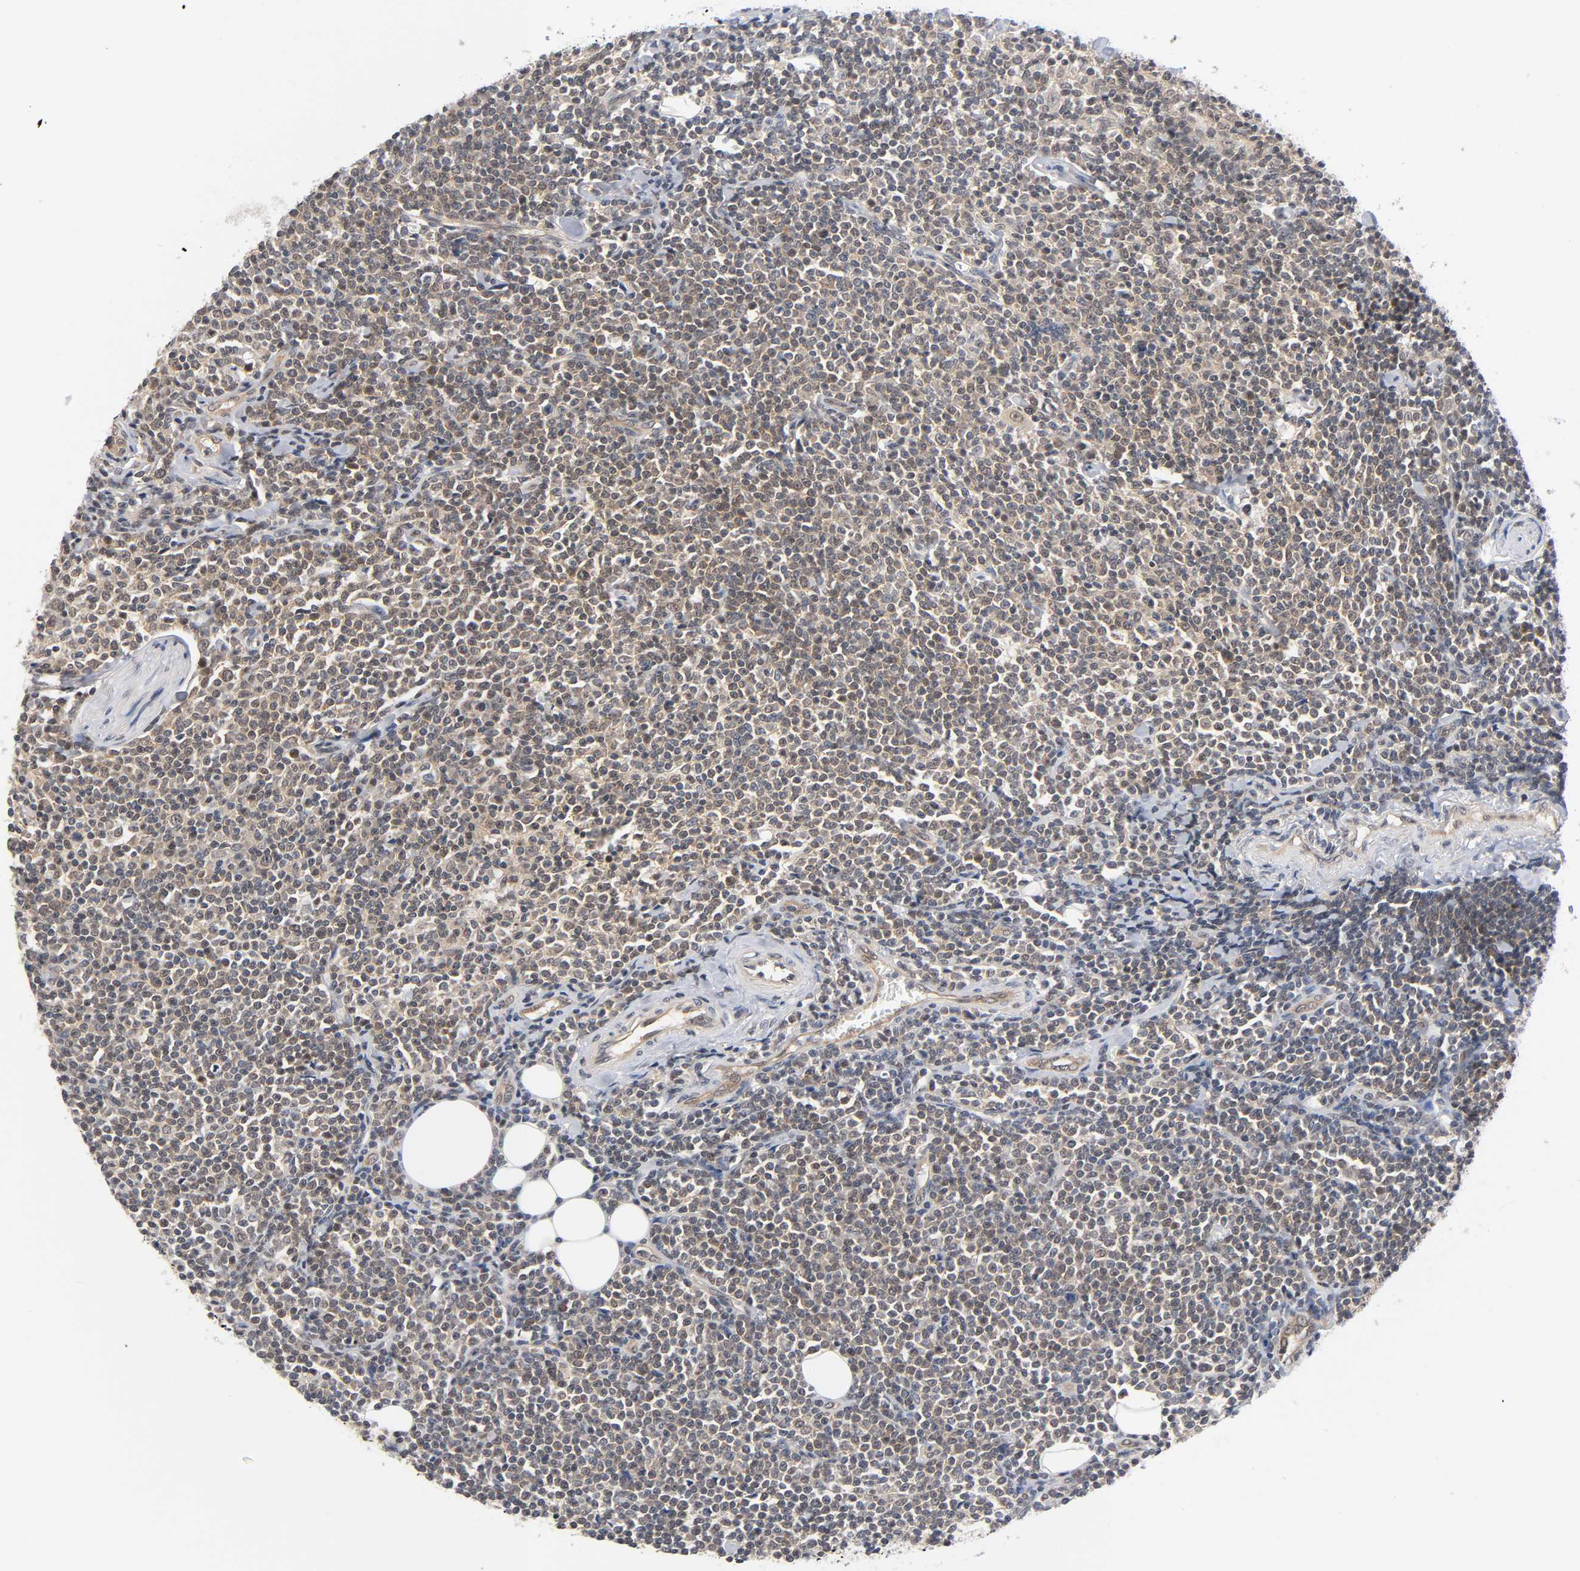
{"staining": {"intensity": "weak", "quantity": ">75%", "location": "cytoplasmic/membranous"}, "tissue": "lymphoma", "cell_type": "Tumor cells", "image_type": "cancer", "snomed": [{"axis": "morphology", "description": "Malignant lymphoma, non-Hodgkin's type, Low grade"}, {"axis": "topography", "description": "Soft tissue"}], "caption": "IHC staining of lymphoma, which shows low levels of weak cytoplasmic/membranous staining in about >75% of tumor cells indicating weak cytoplasmic/membranous protein expression. The staining was performed using DAB (3,3'-diaminobenzidine) (brown) for protein detection and nuclei were counterstained in hematoxylin (blue).", "gene": "PRKAB1", "patient": {"sex": "male", "age": 92}}